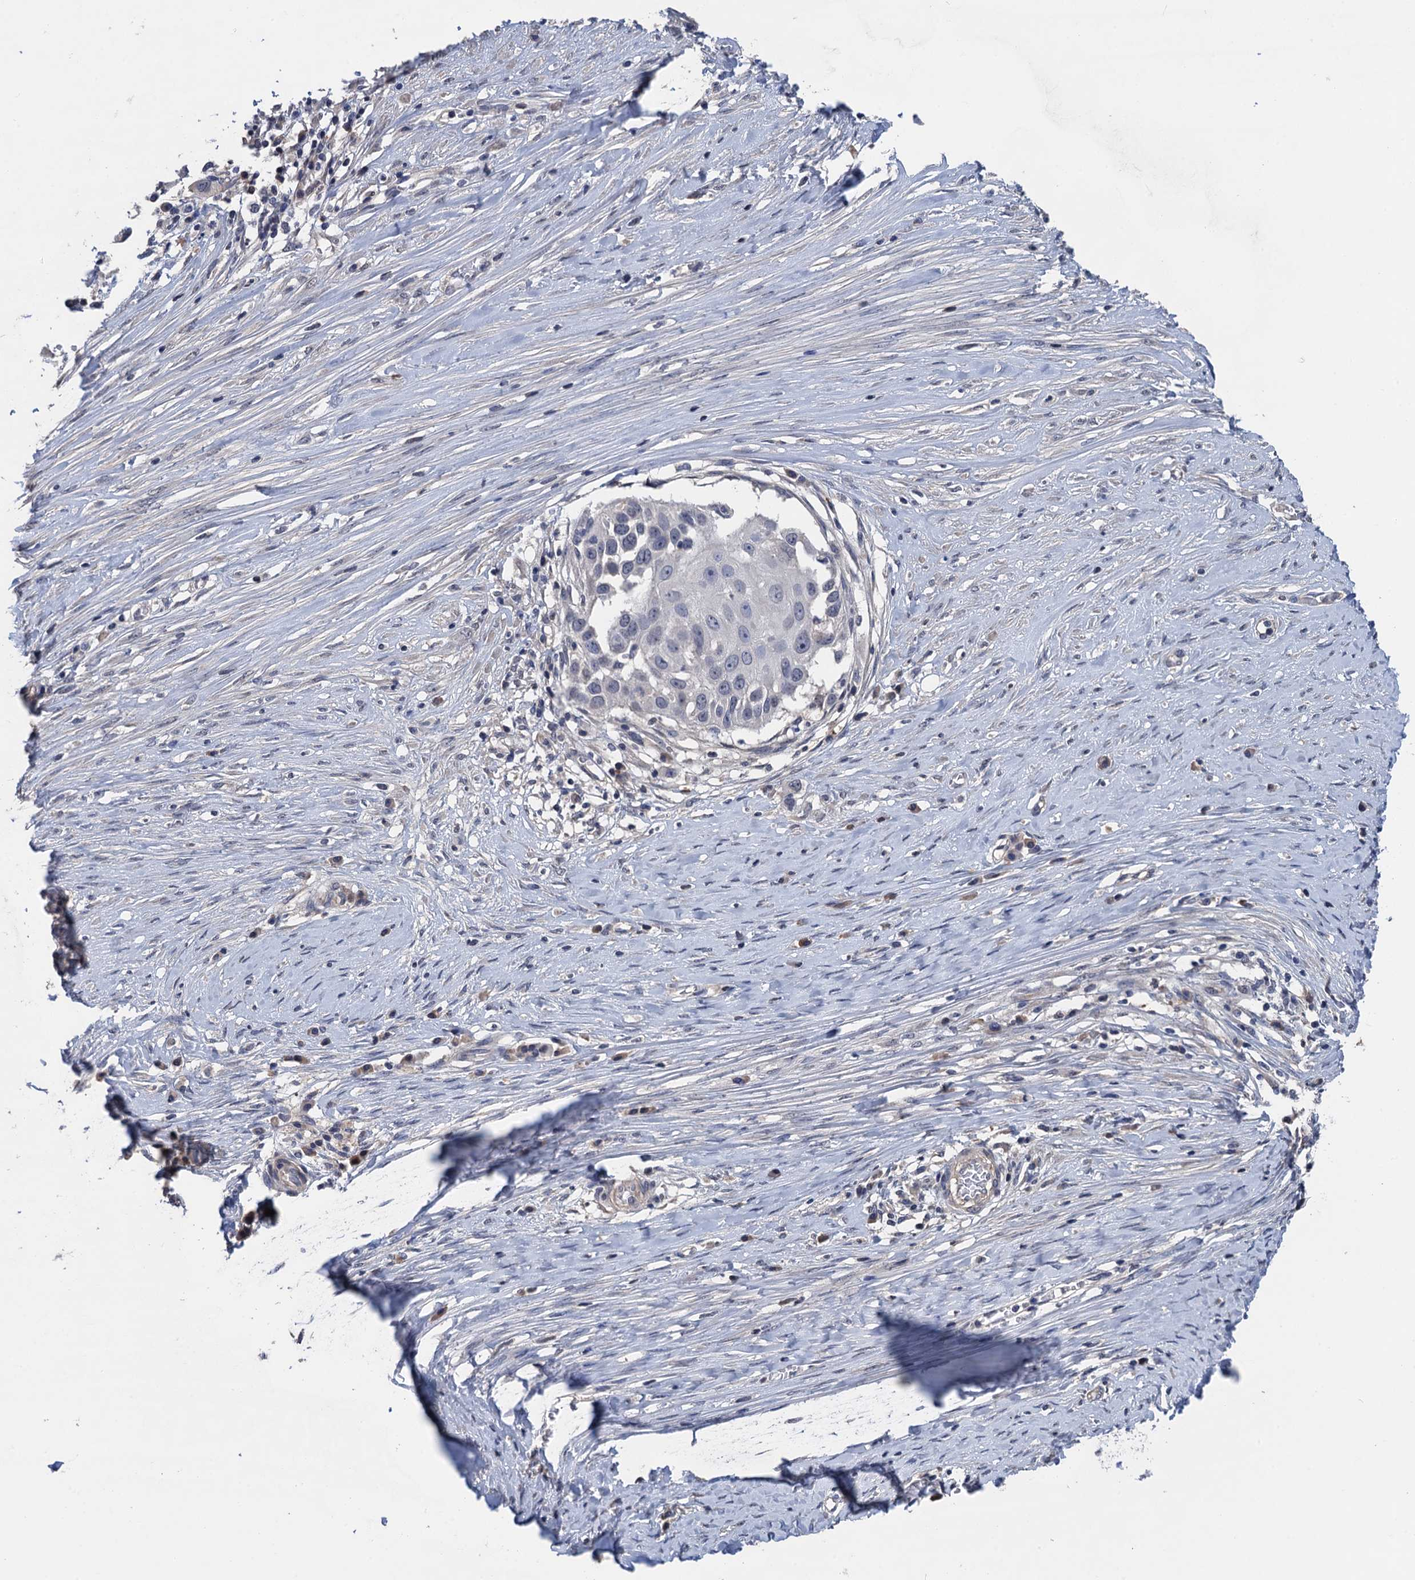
{"staining": {"intensity": "negative", "quantity": "none", "location": "none"}, "tissue": "skin cancer", "cell_type": "Tumor cells", "image_type": "cancer", "snomed": [{"axis": "morphology", "description": "Squamous cell carcinoma, NOS"}, {"axis": "topography", "description": "Skin"}], "caption": "High magnification brightfield microscopy of skin squamous cell carcinoma stained with DAB (3,3'-diaminobenzidine) (brown) and counterstained with hematoxylin (blue): tumor cells show no significant staining. (Brightfield microscopy of DAB (3,3'-diaminobenzidine) immunohistochemistry at high magnification).", "gene": "ART5", "patient": {"sex": "female", "age": 44}}